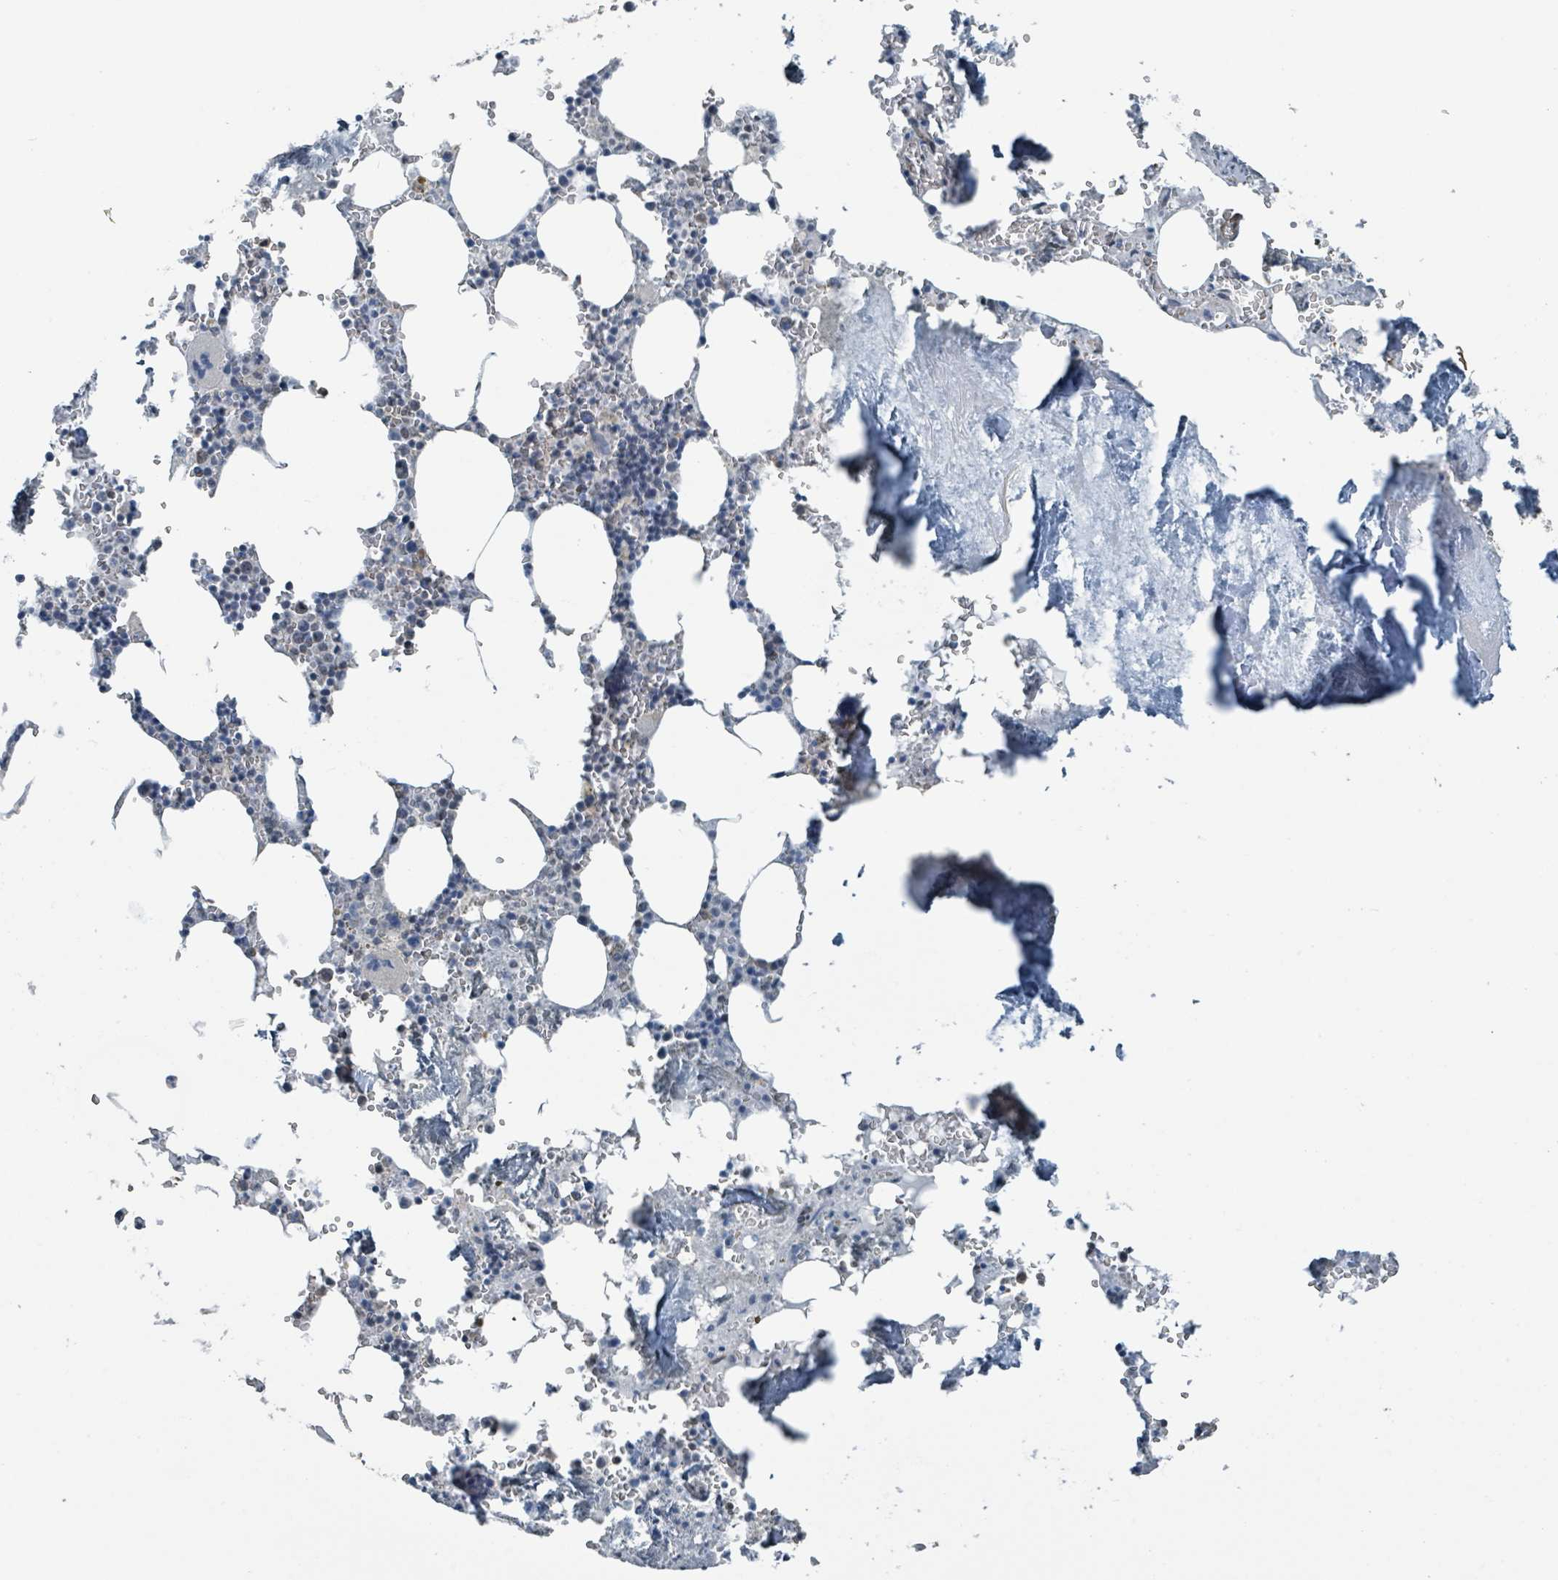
{"staining": {"intensity": "weak", "quantity": "<25%", "location": "nuclear"}, "tissue": "bone marrow", "cell_type": "Hematopoietic cells", "image_type": "normal", "snomed": [{"axis": "morphology", "description": "Normal tissue, NOS"}, {"axis": "topography", "description": "Bone marrow"}], "caption": "An immunohistochemistry histopathology image of benign bone marrow is shown. There is no staining in hematopoietic cells of bone marrow. The staining was performed using DAB to visualize the protein expression in brown, while the nuclei were stained in blue with hematoxylin (Magnification: 20x).", "gene": "PHIP", "patient": {"sex": "male", "age": 54}}